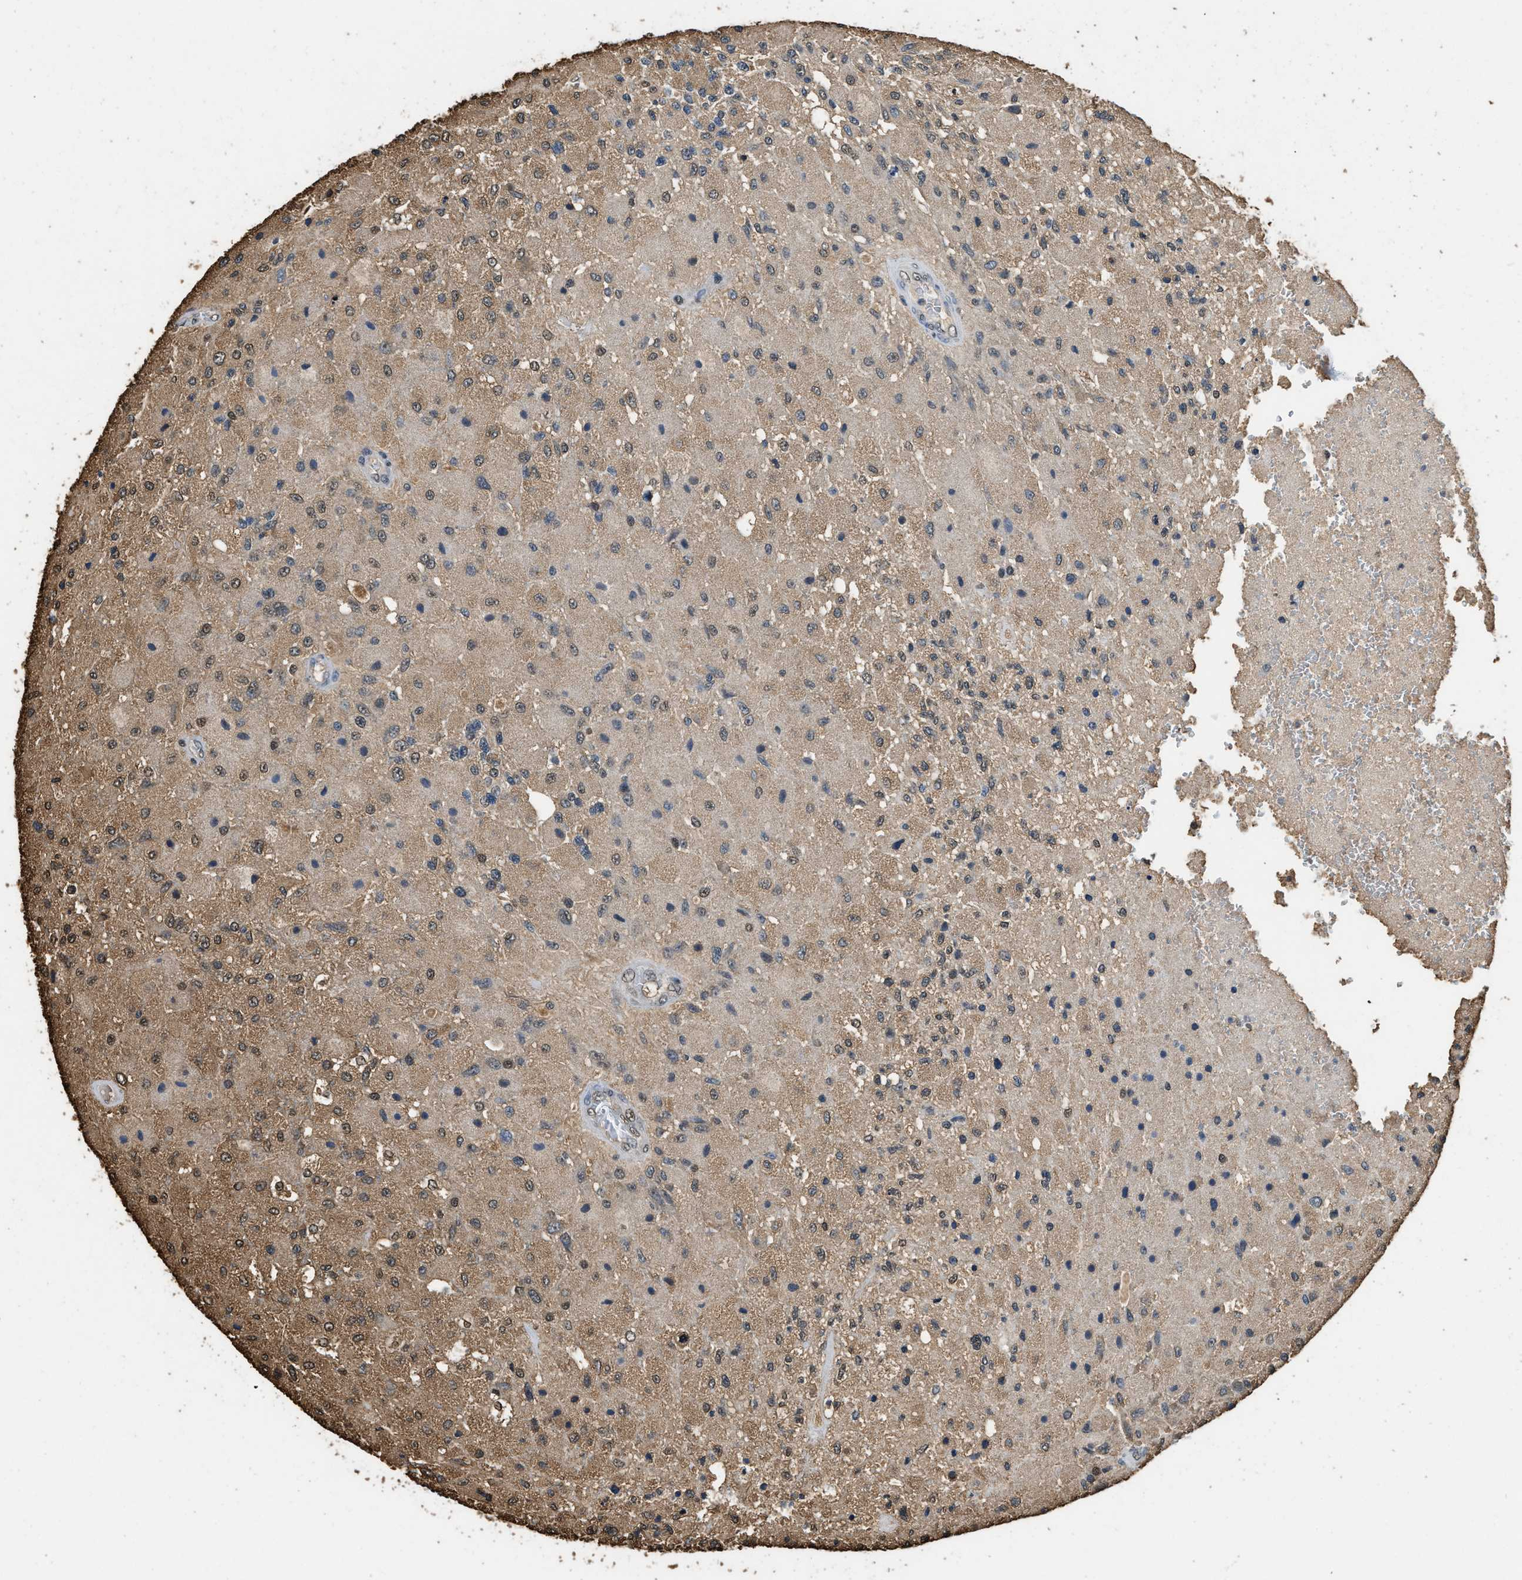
{"staining": {"intensity": "moderate", "quantity": "25%-75%", "location": "cytoplasmic/membranous,nuclear"}, "tissue": "glioma", "cell_type": "Tumor cells", "image_type": "cancer", "snomed": [{"axis": "morphology", "description": "Normal tissue, NOS"}, {"axis": "morphology", "description": "Glioma, malignant, High grade"}, {"axis": "topography", "description": "Cerebral cortex"}], "caption": "Tumor cells show moderate cytoplasmic/membranous and nuclear staining in about 25%-75% of cells in malignant glioma (high-grade).", "gene": "GAPDH", "patient": {"sex": "male", "age": 77}}